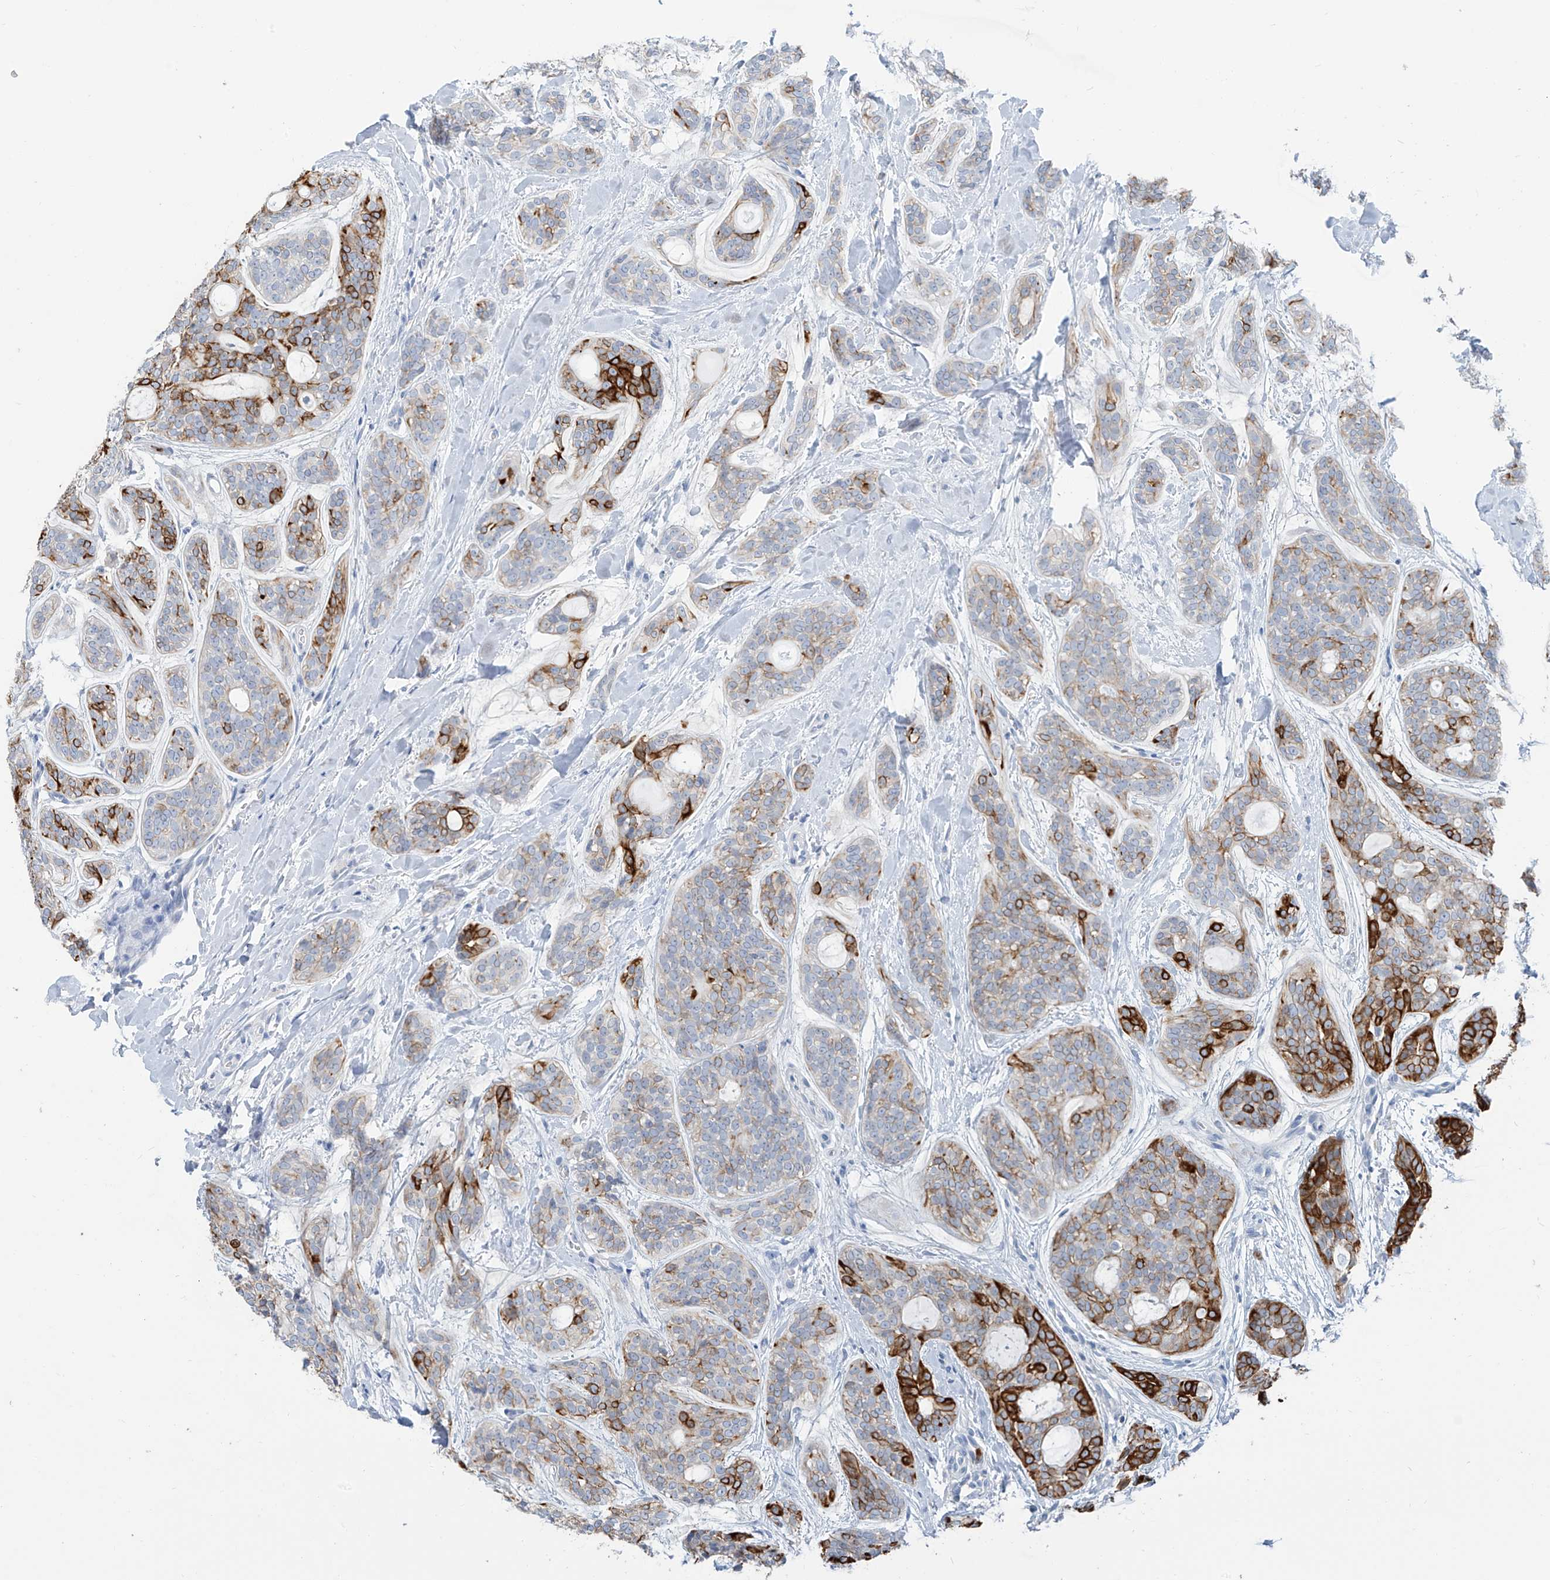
{"staining": {"intensity": "strong", "quantity": "<25%", "location": "cytoplasmic/membranous"}, "tissue": "head and neck cancer", "cell_type": "Tumor cells", "image_type": "cancer", "snomed": [{"axis": "morphology", "description": "Adenocarcinoma, NOS"}, {"axis": "topography", "description": "Head-Neck"}], "caption": "Human head and neck adenocarcinoma stained with a protein marker exhibits strong staining in tumor cells.", "gene": "PAFAH1B3", "patient": {"sex": "male", "age": 66}}